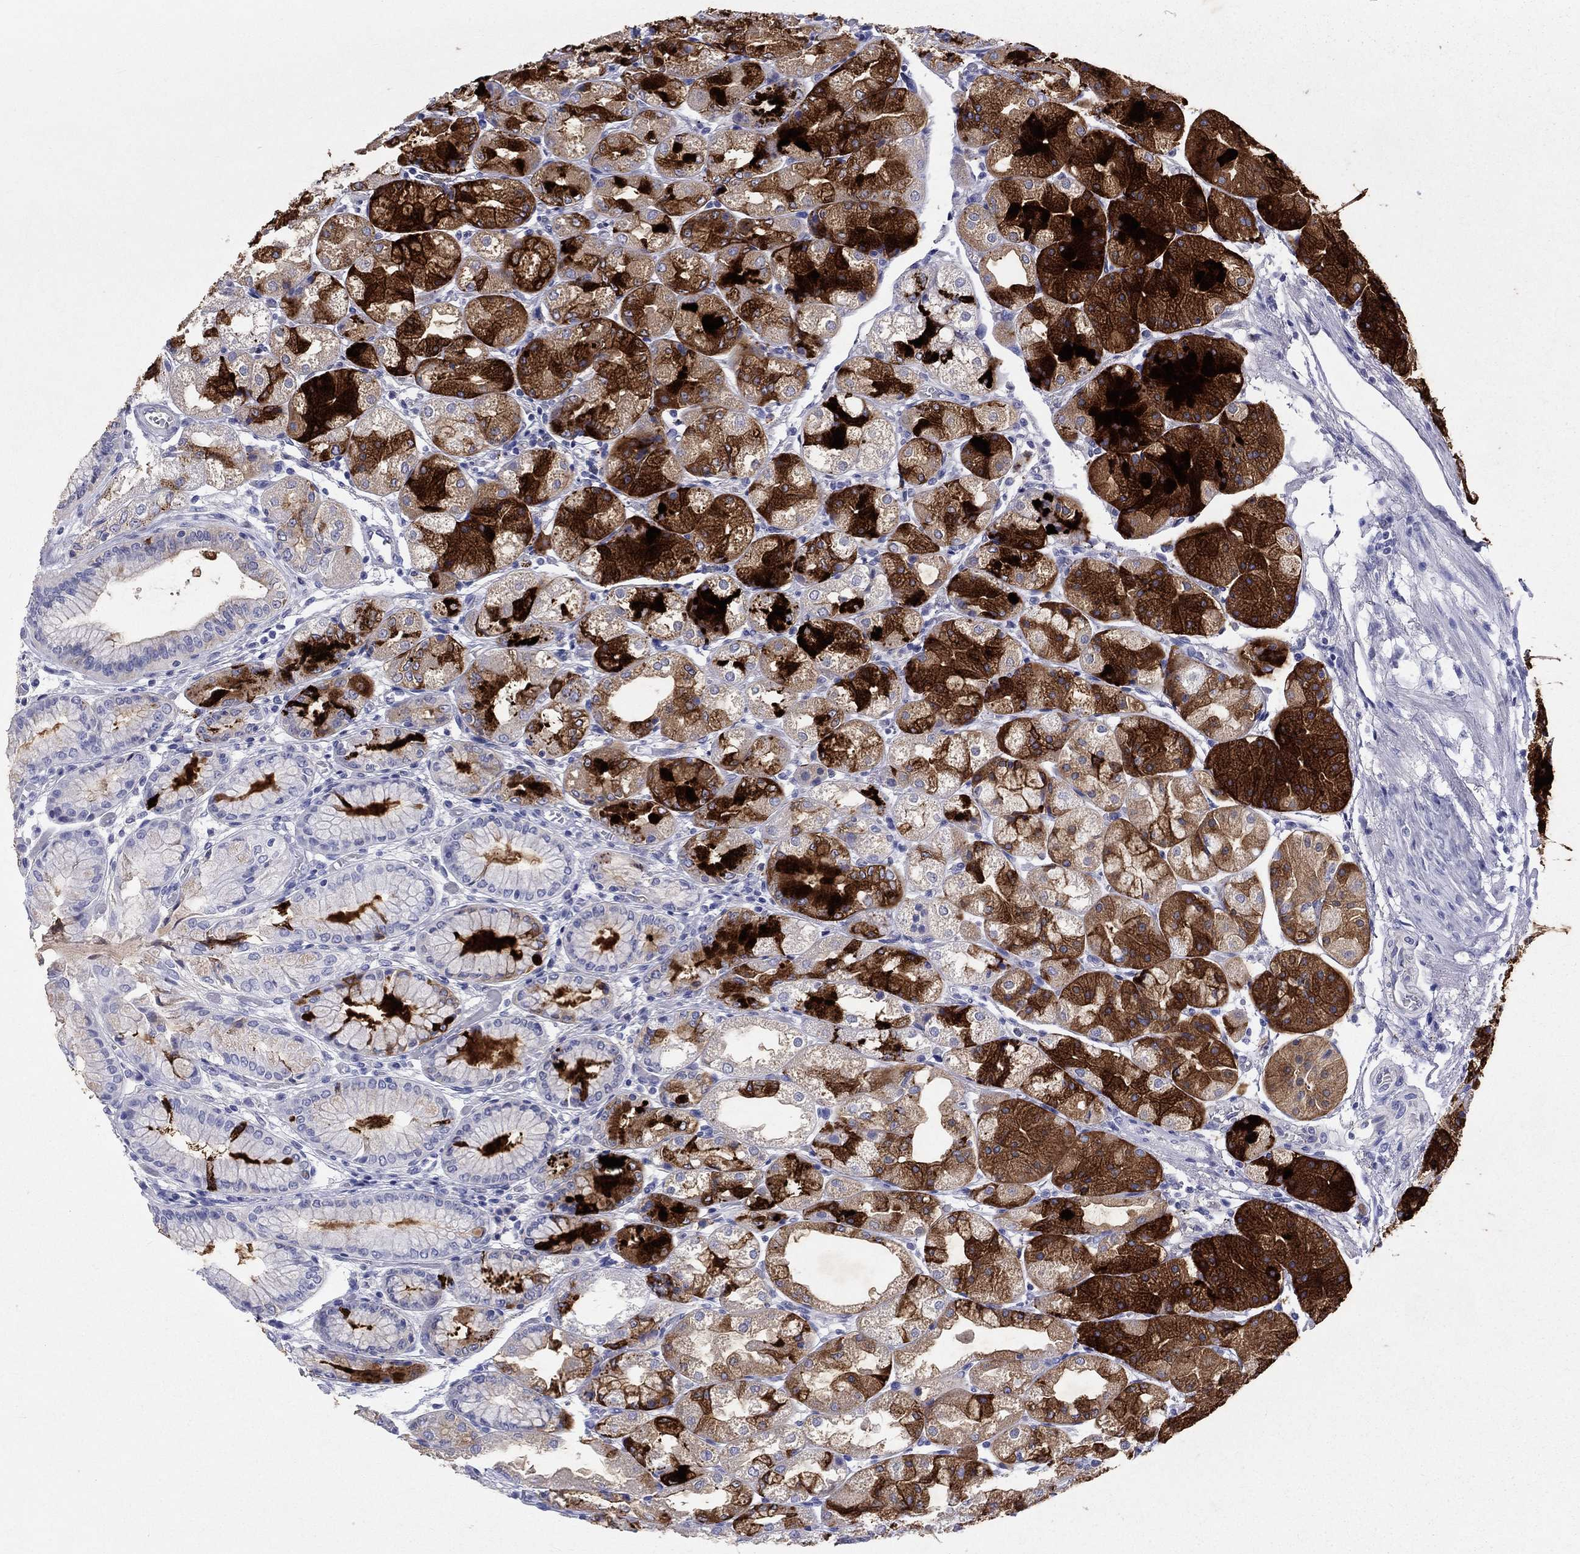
{"staining": {"intensity": "strong", "quantity": "25%-75%", "location": "cytoplasmic/membranous"}, "tissue": "stomach", "cell_type": "Glandular cells", "image_type": "normal", "snomed": [{"axis": "morphology", "description": "Normal tissue, NOS"}, {"axis": "topography", "description": "Stomach, upper"}], "caption": "Human stomach stained with a brown dye shows strong cytoplasmic/membranous positive positivity in about 25%-75% of glandular cells.", "gene": "DNALI1", "patient": {"sex": "male", "age": 72}}